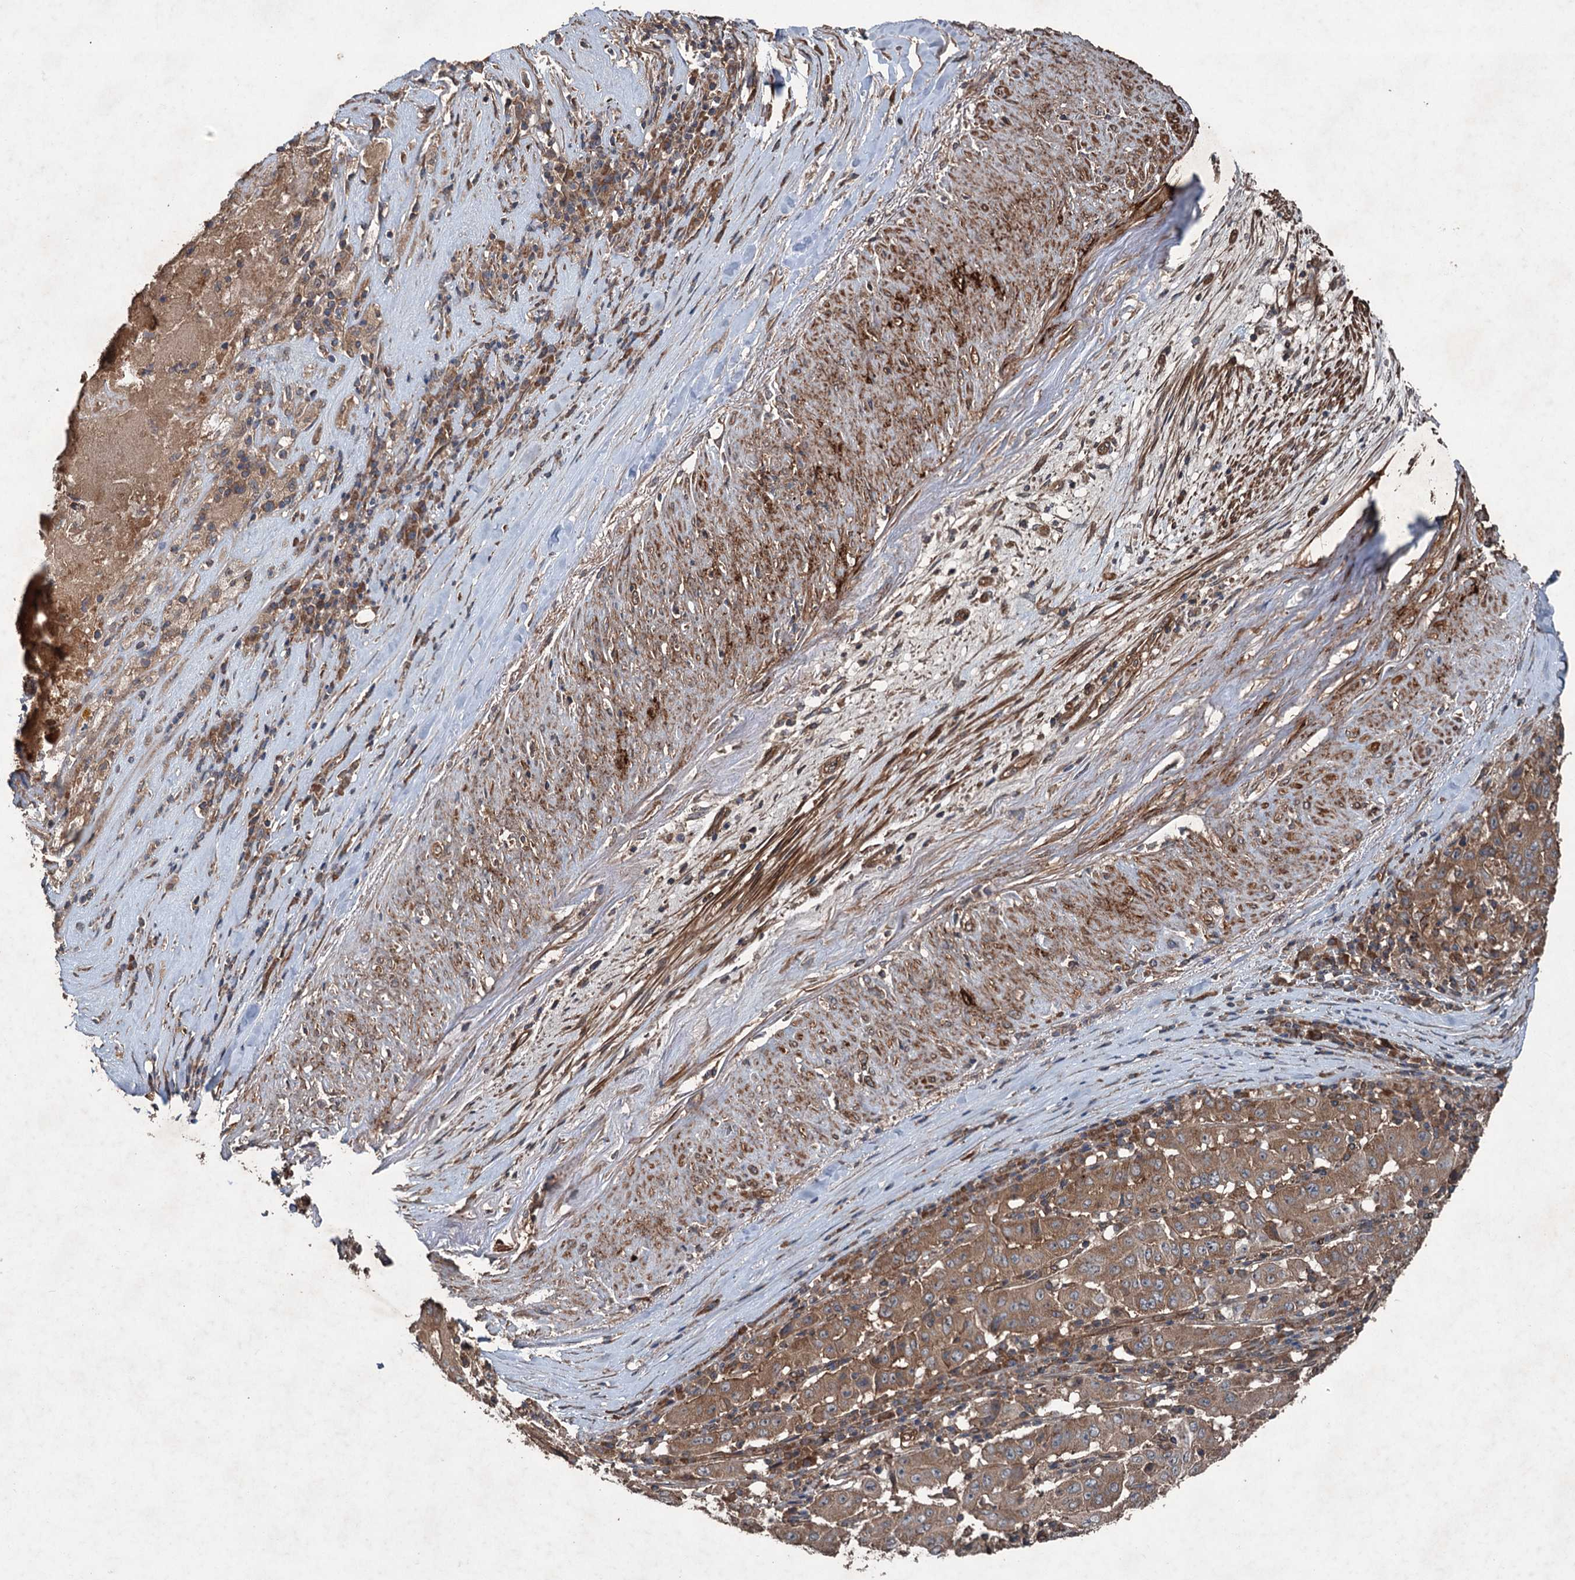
{"staining": {"intensity": "moderate", "quantity": ">75%", "location": "cytoplasmic/membranous"}, "tissue": "pancreatic cancer", "cell_type": "Tumor cells", "image_type": "cancer", "snomed": [{"axis": "morphology", "description": "Adenocarcinoma, NOS"}, {"axis": "topography", "description": "Pancreas"}], "caption": "Pancreatic cancer (adenocarcinoma) stained for a protein reveals moderate cytoplasmic/membranous positivity in tumor cells. (Brightfield microscopy of DAB IHC at high magnification).", "gene": "RNF214", "patient": {"sex": "male", "age": 63}}